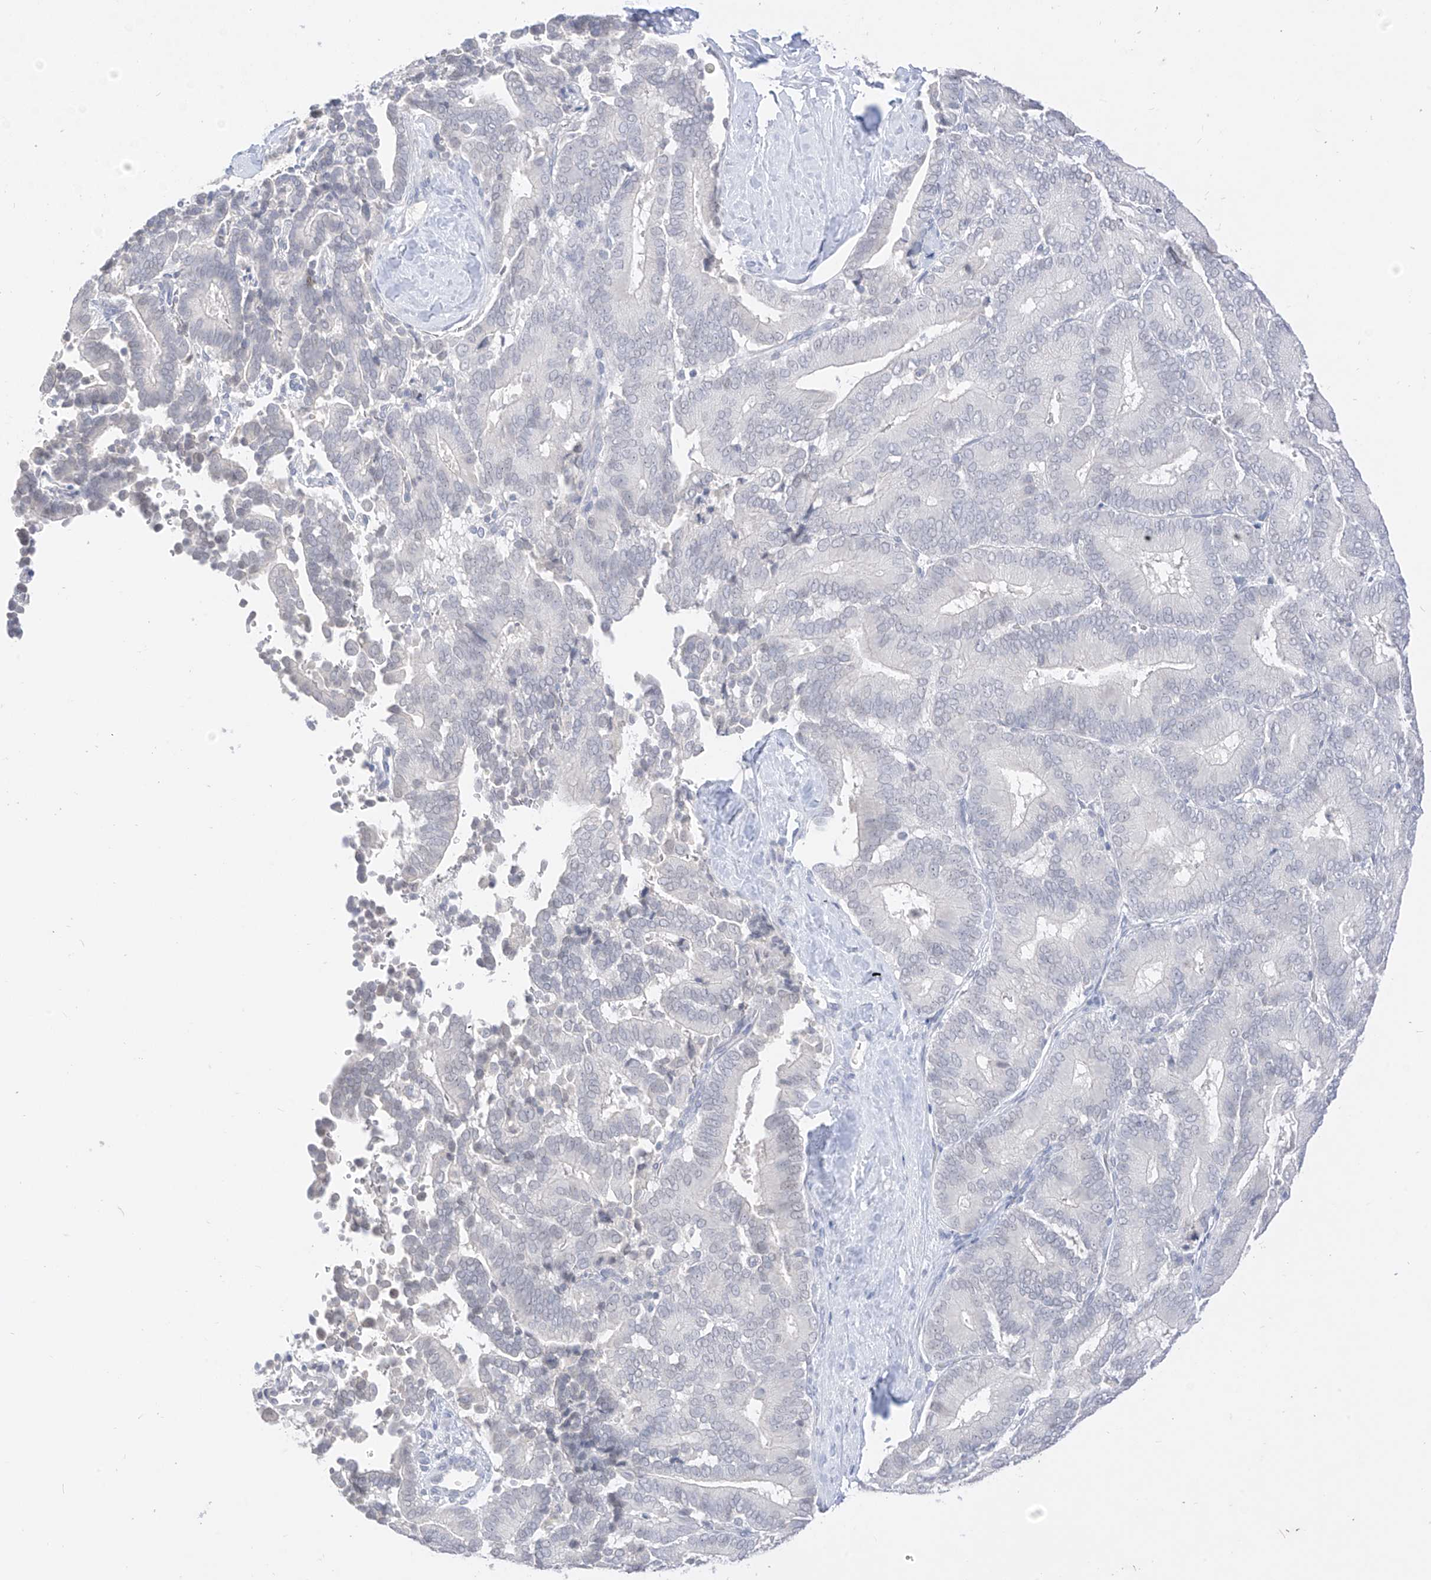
{"staining": {"intensity": "negative", "quantity": "none", "location": "none"}, "tissue": "liver cancer", "cell_type": "Tumor cells", "image_type": "cancer", "snomed": [{"axis": "morphology", "description": "Cholangiocarcinoma"}, {"axis": "topography", "description": "Liver"}], "caption": "Tumor cells show no significant protein staining in cholangiocarcinoma (liver).", "gene": "BARX2", "patient": {"sex": "female", "age": 75}}